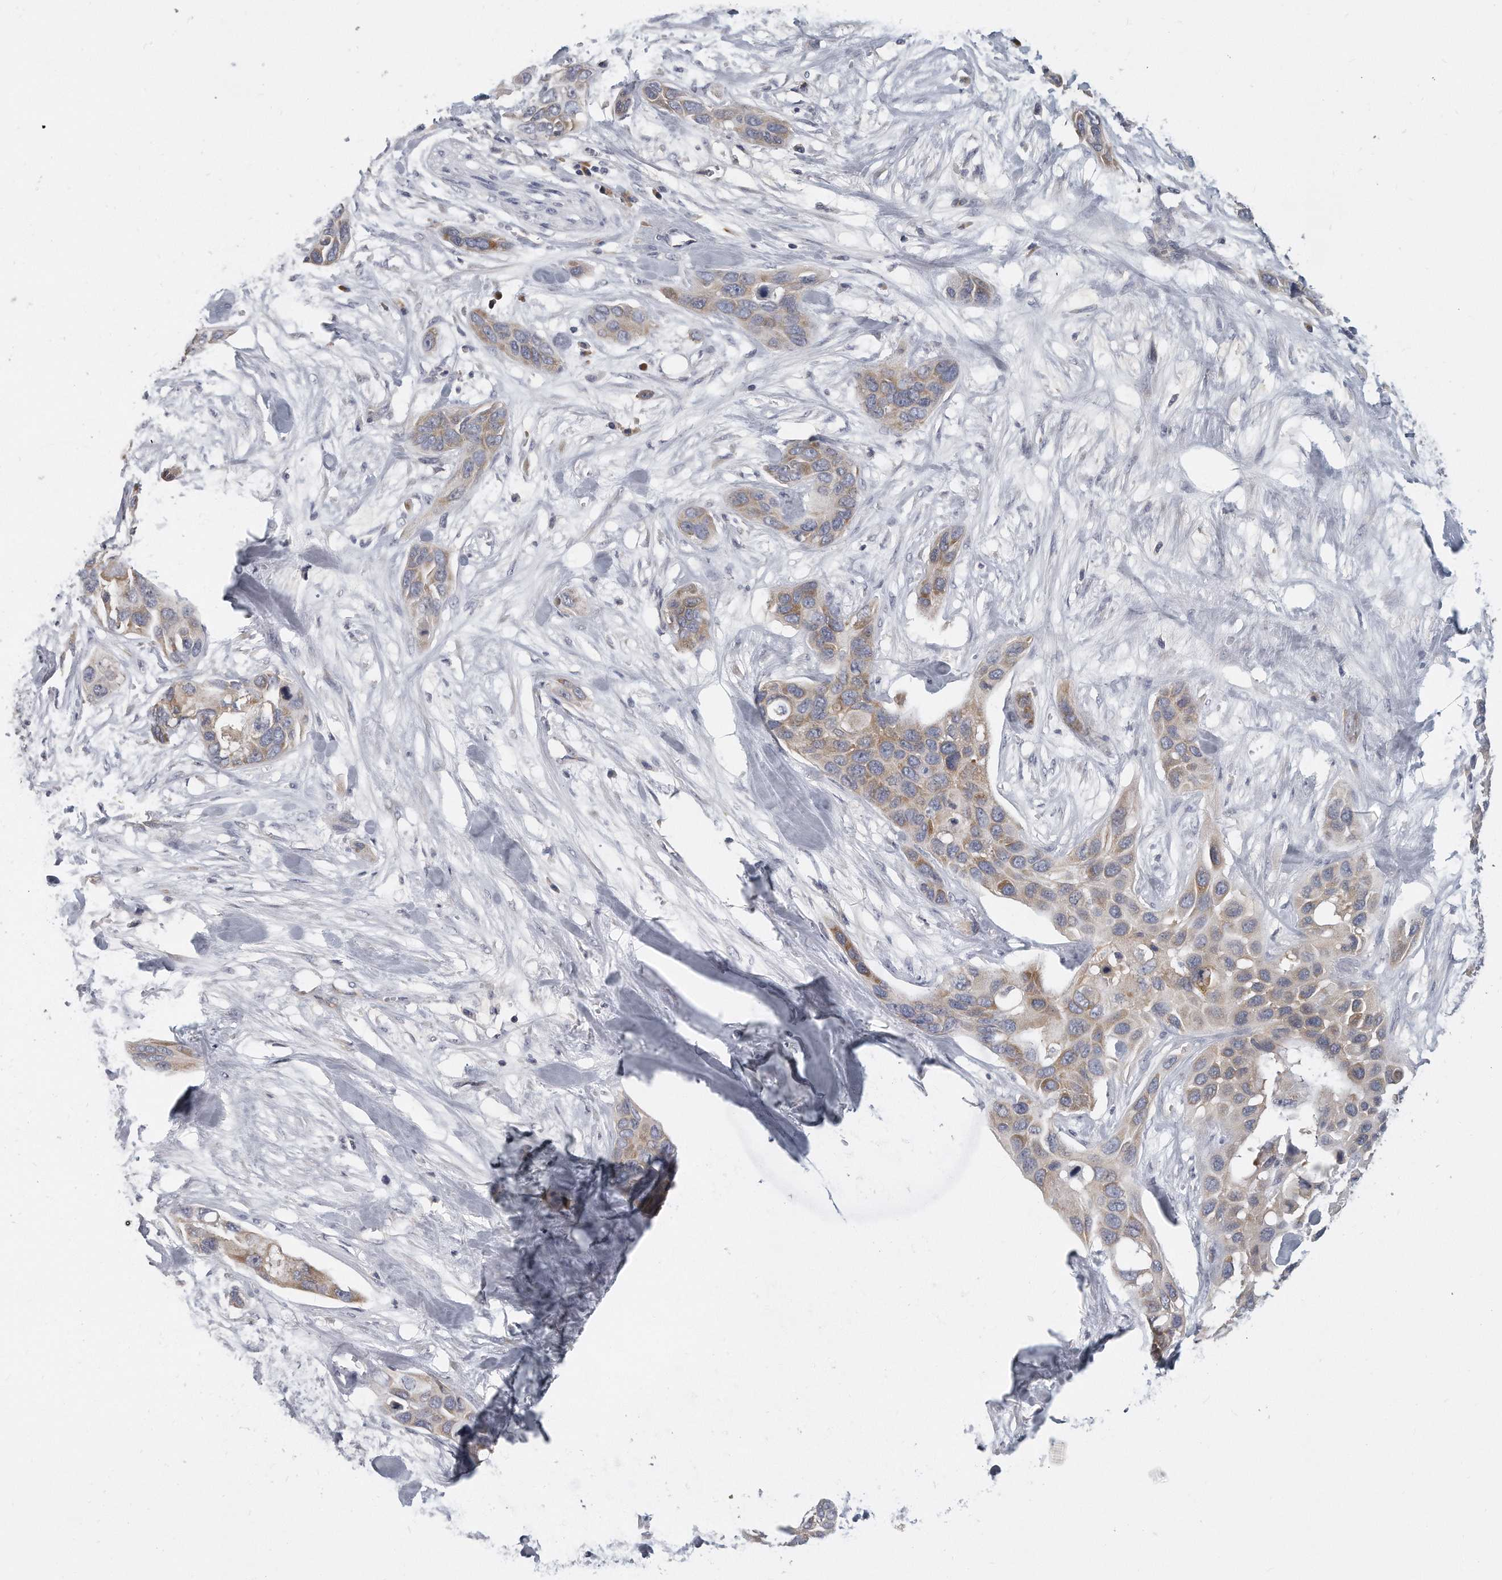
{"staining": {"intensity": "weak", "quantity": "25%-75%", "location": "cytoplasmic/membranous"}, "tissue": "pancreatic cancer", "cell_type": "Tumor cells", "image_type": "cancer", "snomed": [{"axis": "morphology", "description": "Adenocarcinoma, NOS"}, {"axis": "topography", "description": "Pancreas"}], "caption": "Immunohistochemical staining of human pancreatic cancer shows low levels of weak cytoplasmic/membranous protein staining in approximately 25%-75% of tumor cells. (DAB (3,3'-diaminobenzidine) IHC, brown staining for protein, blue staining for nuclei).", "gene": "PLEKHA6", "patient": {"sex": "female", "age": 60}}